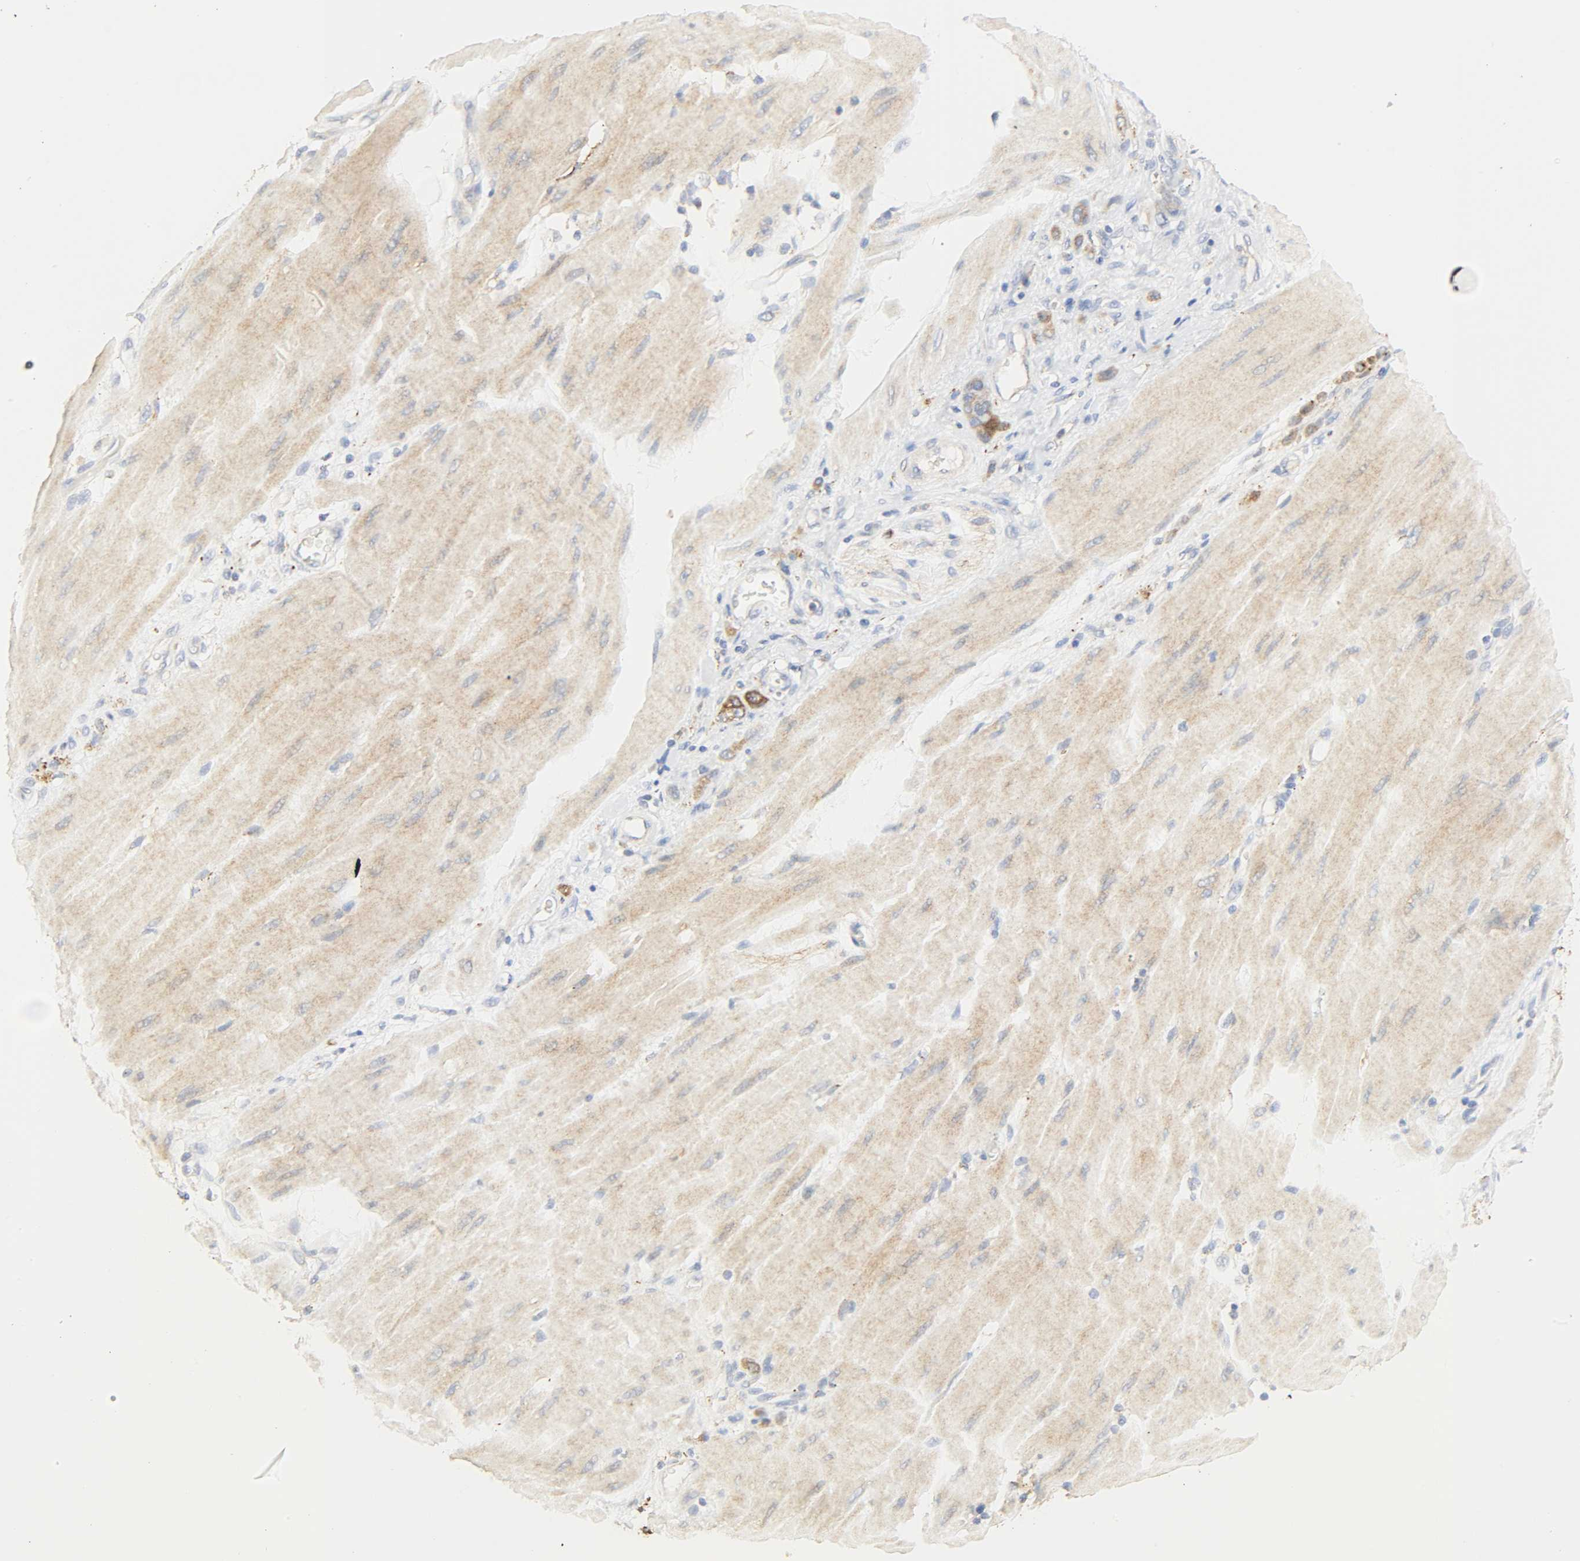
{"staining": {"intensity": "moderate", "quantity": "25%-75%", "location": "cytoplasmic/membranous"}, "tissue": "stomach cancer", "cell_type": "Tumor cells", "image_type": "cancer", "snomed": [{"axis": "morphology", "description": "Adenocarcinoma, NOS"}, {"axis": "topography", "description": "Stomach"}], "caption": "Stomach cancer stained for a protein exhibits moderate cytoplasmic/membranous positivity in tumor cells. (brown staining indicates protein expression, while blue staining denotes nuclei).", "gene": "CAMK2A", "patient": {"sex": "male", "age": 82}}